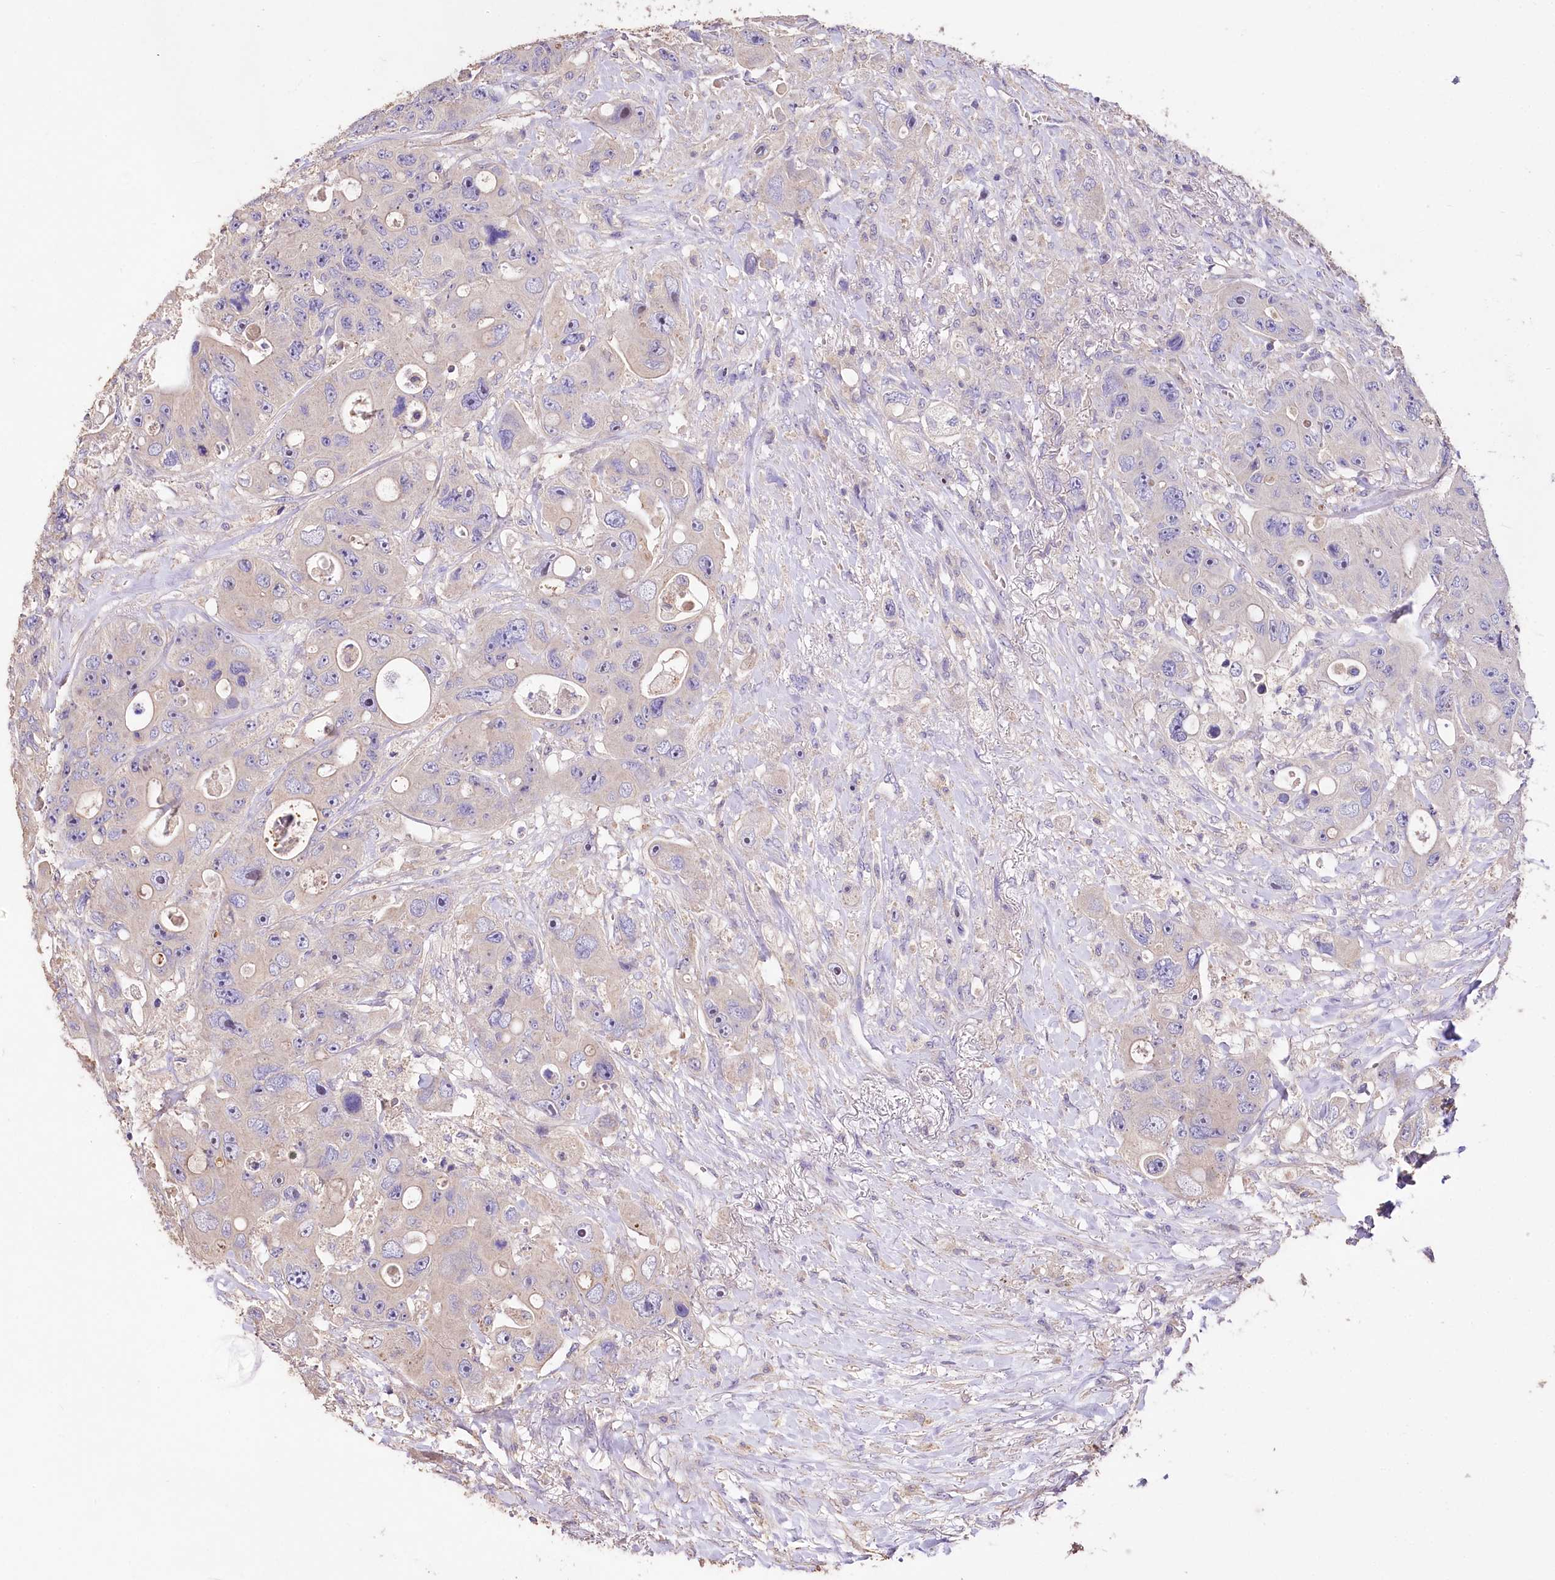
{"staining": {"intensity": "negative", "quantity": "none", "location": "none"}, "tissue": "colorectal cancer", "cell_type": "Tumor cells", "image_type": "cancer", "snomed": [{"axis": "morphology", "description": "Adenocarcinoma, NOS"}, {"axis": "topography", "description": "Colon"}], "caption": "There is no significant staining in tumor cells of adenocarcinoma (colorectal).", "gene": "PCYOX1L", "patient": {"sex": "female", "age": 46}}